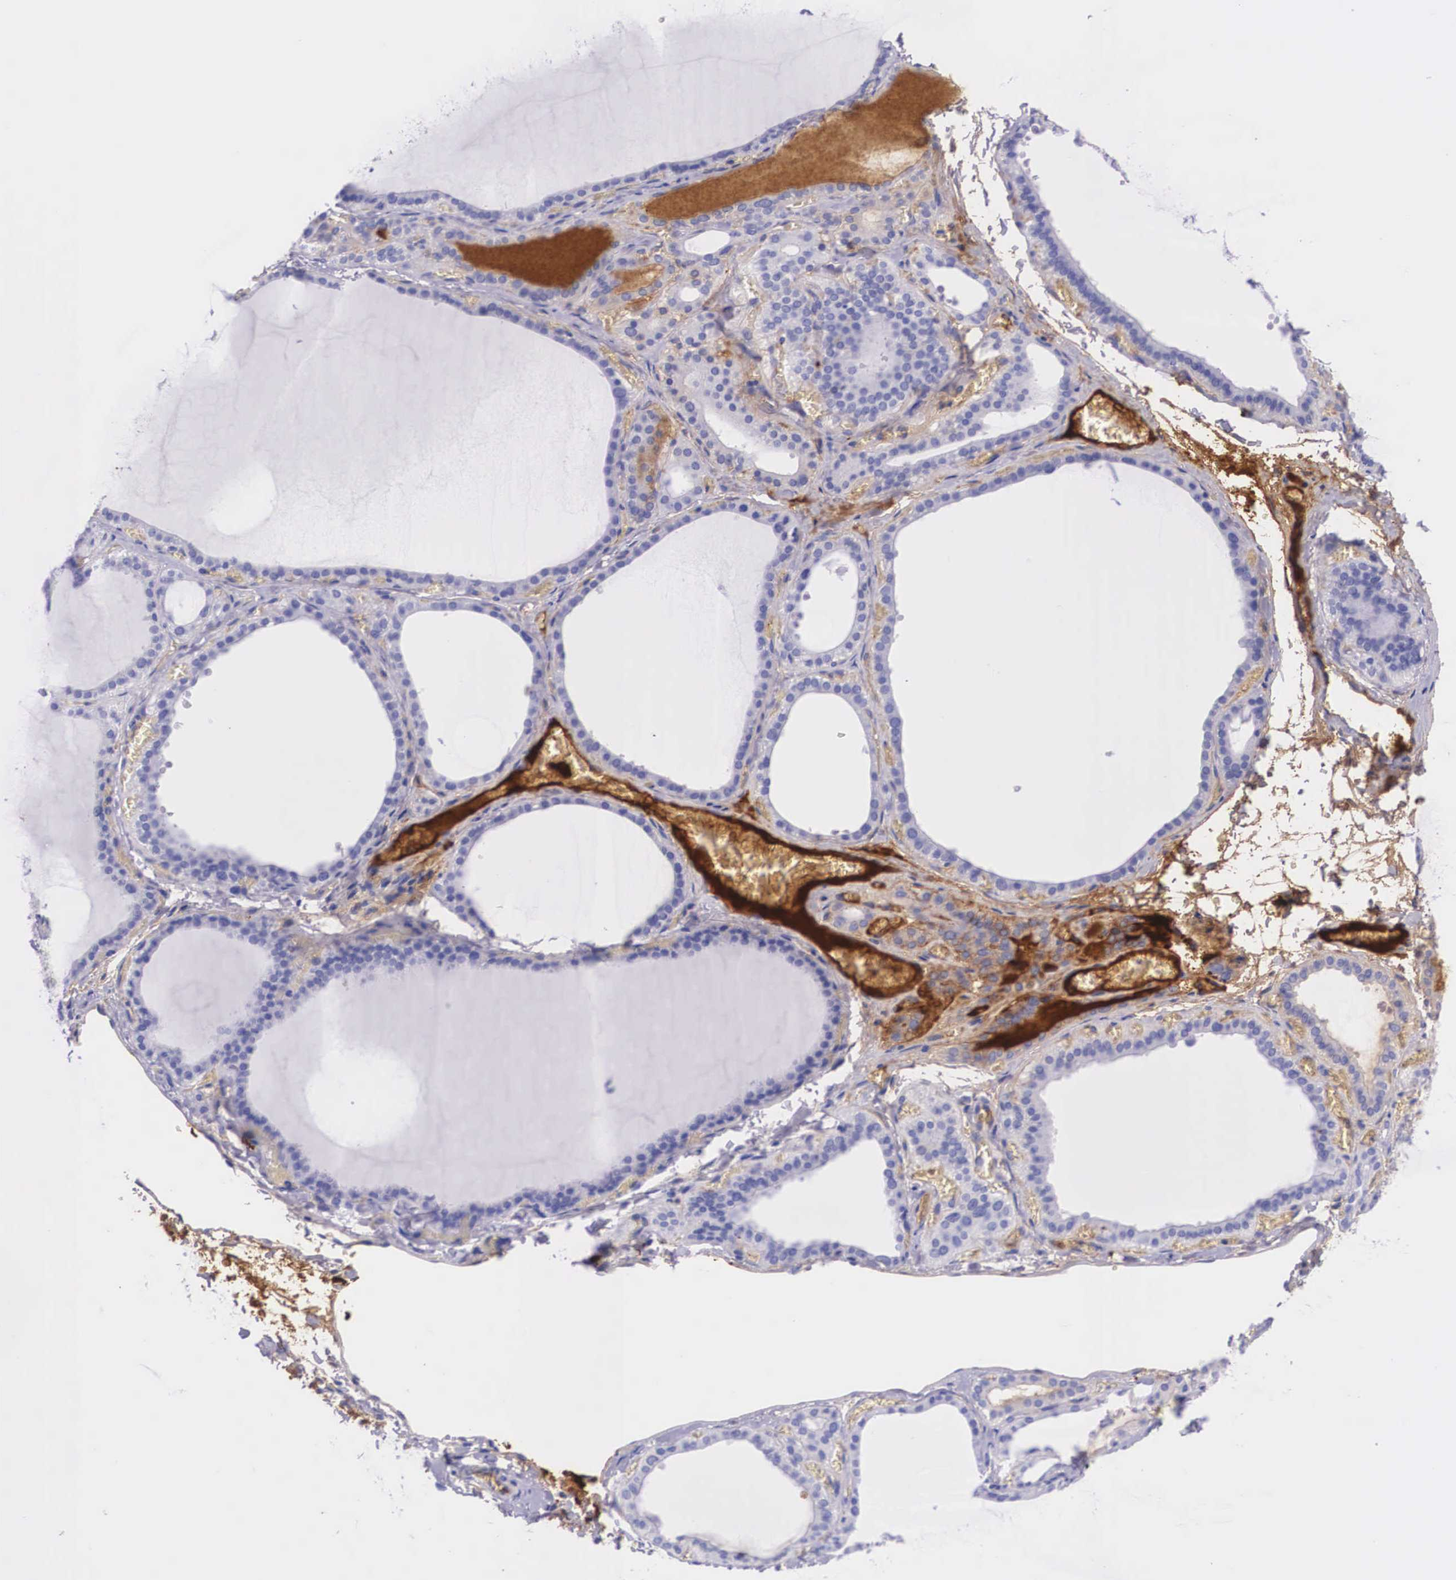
{"staining": {"intensity": "negative", "quantity": "none", "location": "none"}, "tissue": "thyroid gland", "cell_type": "Glandular cells", "image_type": "normal", "snomed": [{"axis": "morphology", "description": "Normal tissue, NOS"}, {"axis": "topography", "description": "Thyroid gland"}], "caption": "High power microscopy photomicrograph of an immunohistochemistry (IHC) histopathology image of unremarkable thyroid gland, revealing no significant staining in glandular cells.", "gene": "PLG", "patient": {"sex": "female", "age": 55}}